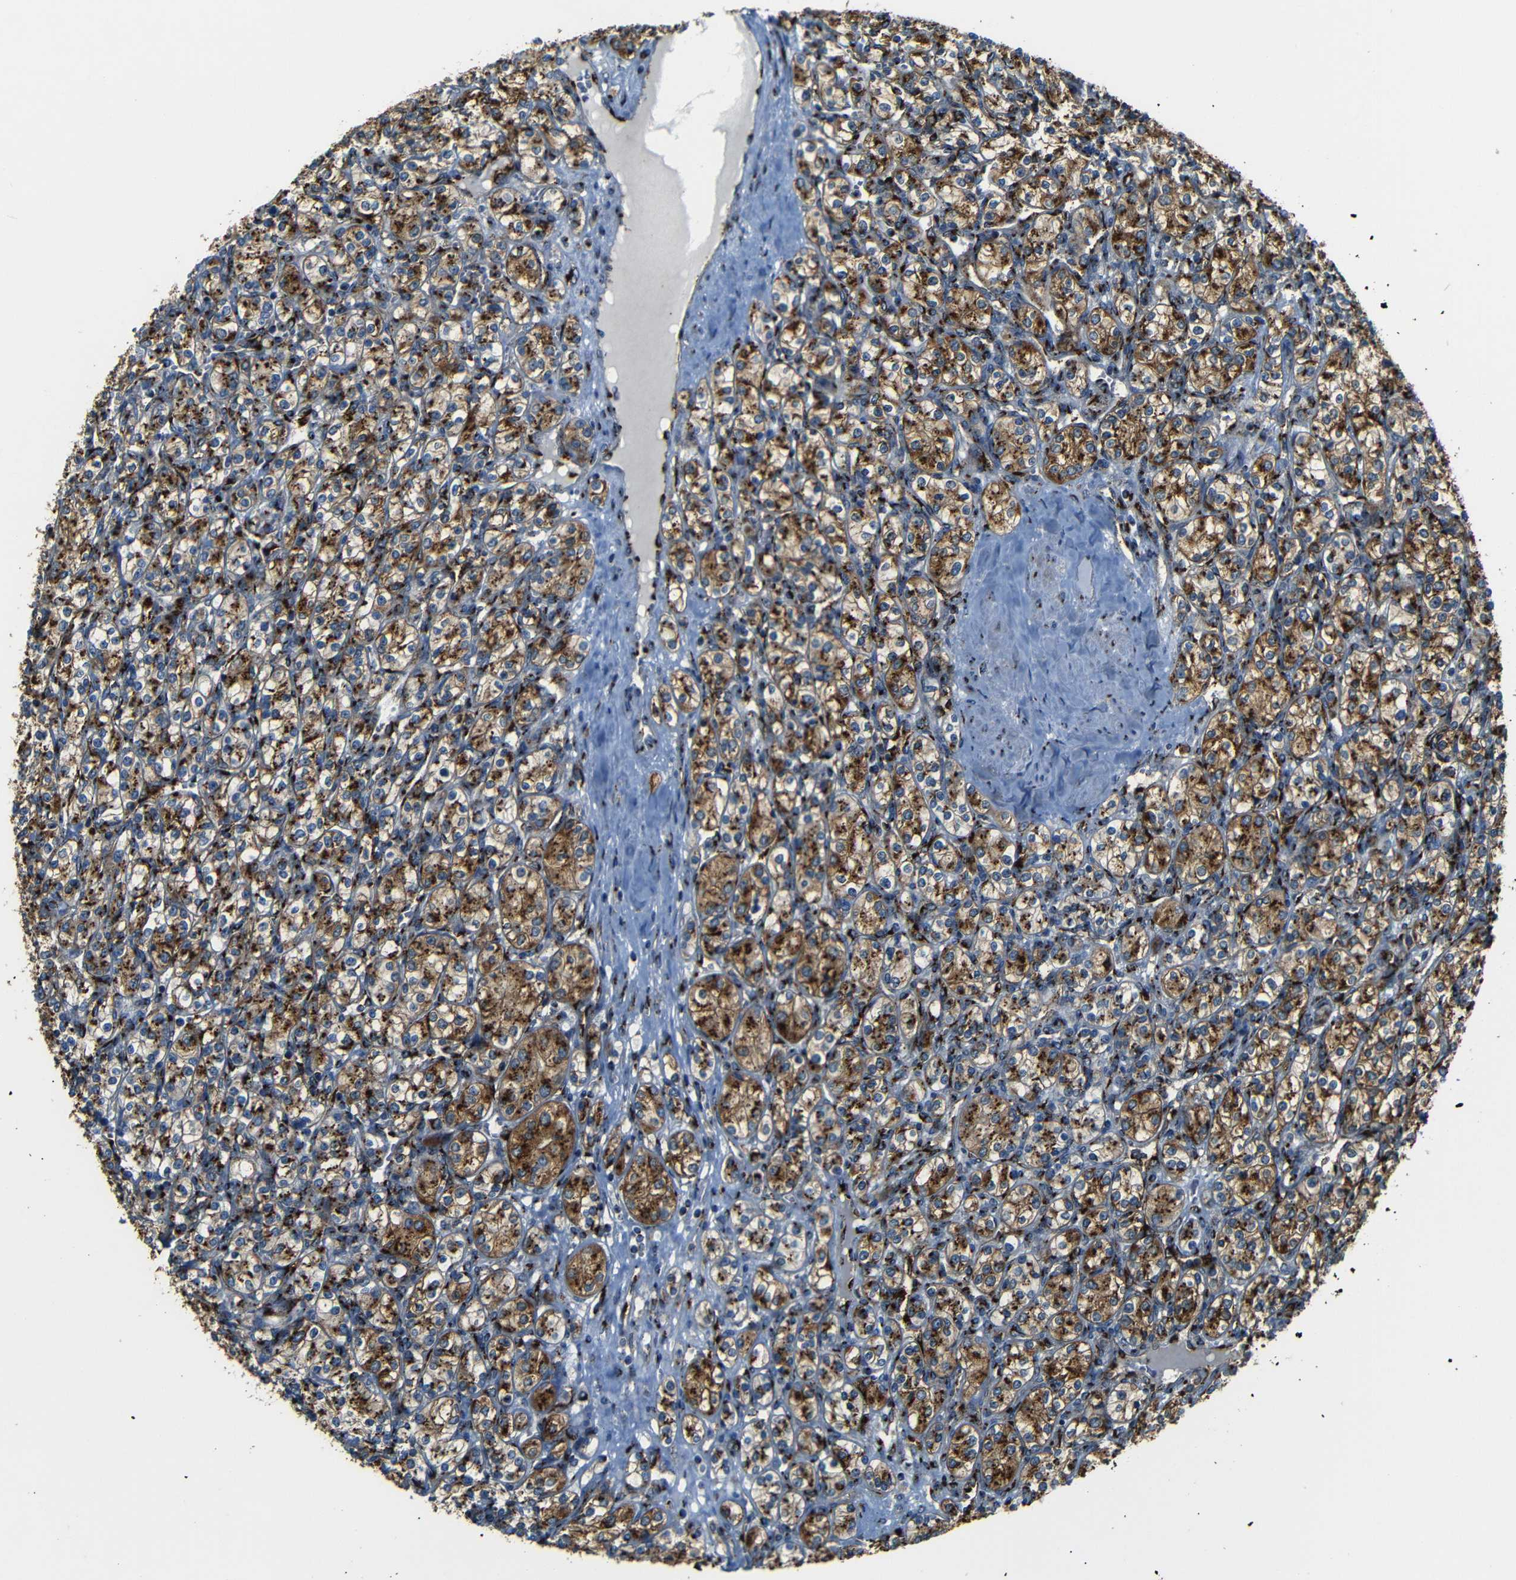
{"staining": {"intensity": "strong", "quantity": ">75%", "location": "cytoplasmic/membranous"}, "tissue": "renal cancer", "cell_type": "Tumor cells", "image_type": "cancer", "snomed": [{"axis": "morphology", "description": "Adenocarcinoma, NOS"}, {"axis": "topography", "description": "Kidney"}], "caption": "Strong cytoplasmic/membranous expression is seen in about >75% of tumor cells in renal cancer.", "gene": "TGOLN2", "patient": {"sex": "male", "age": 77}}